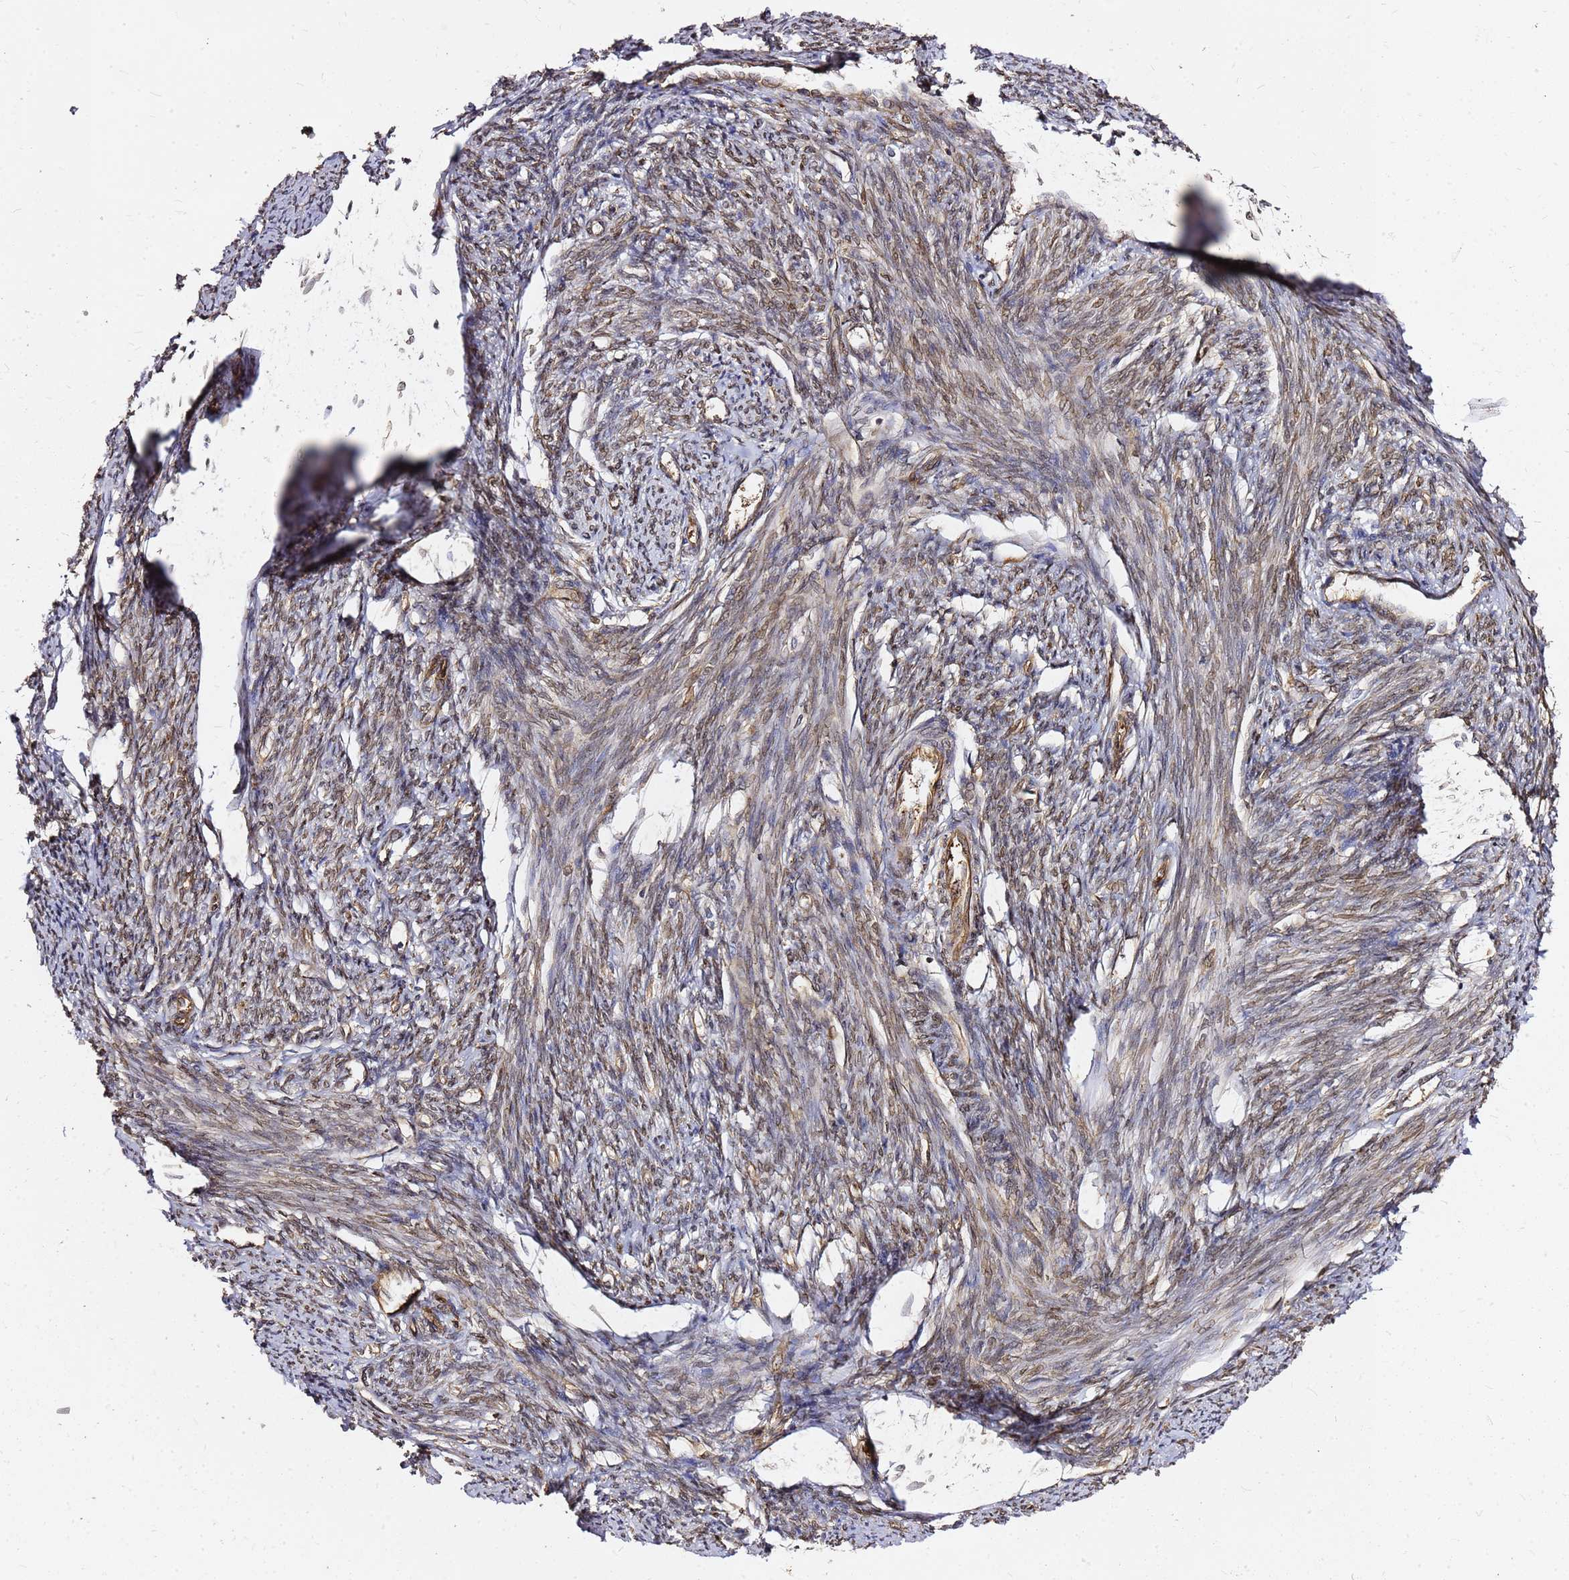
{"staining": {"intensity": "moderate", "quantity": ">75%", "location": "nuclear"}, "tissue": "smooth muscle", "cell_type": "Smooth muscle cells", "image_type": "normal", "snomed": [{"axis": "morphology", "description": "Normal tissue, NOS"}, {"axis": "topography", "description": "Smooth muscle"}, {"axis": "topography", "description": "Uterus"}], "caption": "Immunohistochemistry (IHC) (DAB (3,3'-diaminobenzidine)) staining of normal smooth muscle reveals moderate nuclear protein positivity in about >75% of smooth muscle cells. (IHC, brightfield microscopy, high magnification).", "gene": "NUDT14", "patient": {"sex": "female", "age": 59}}